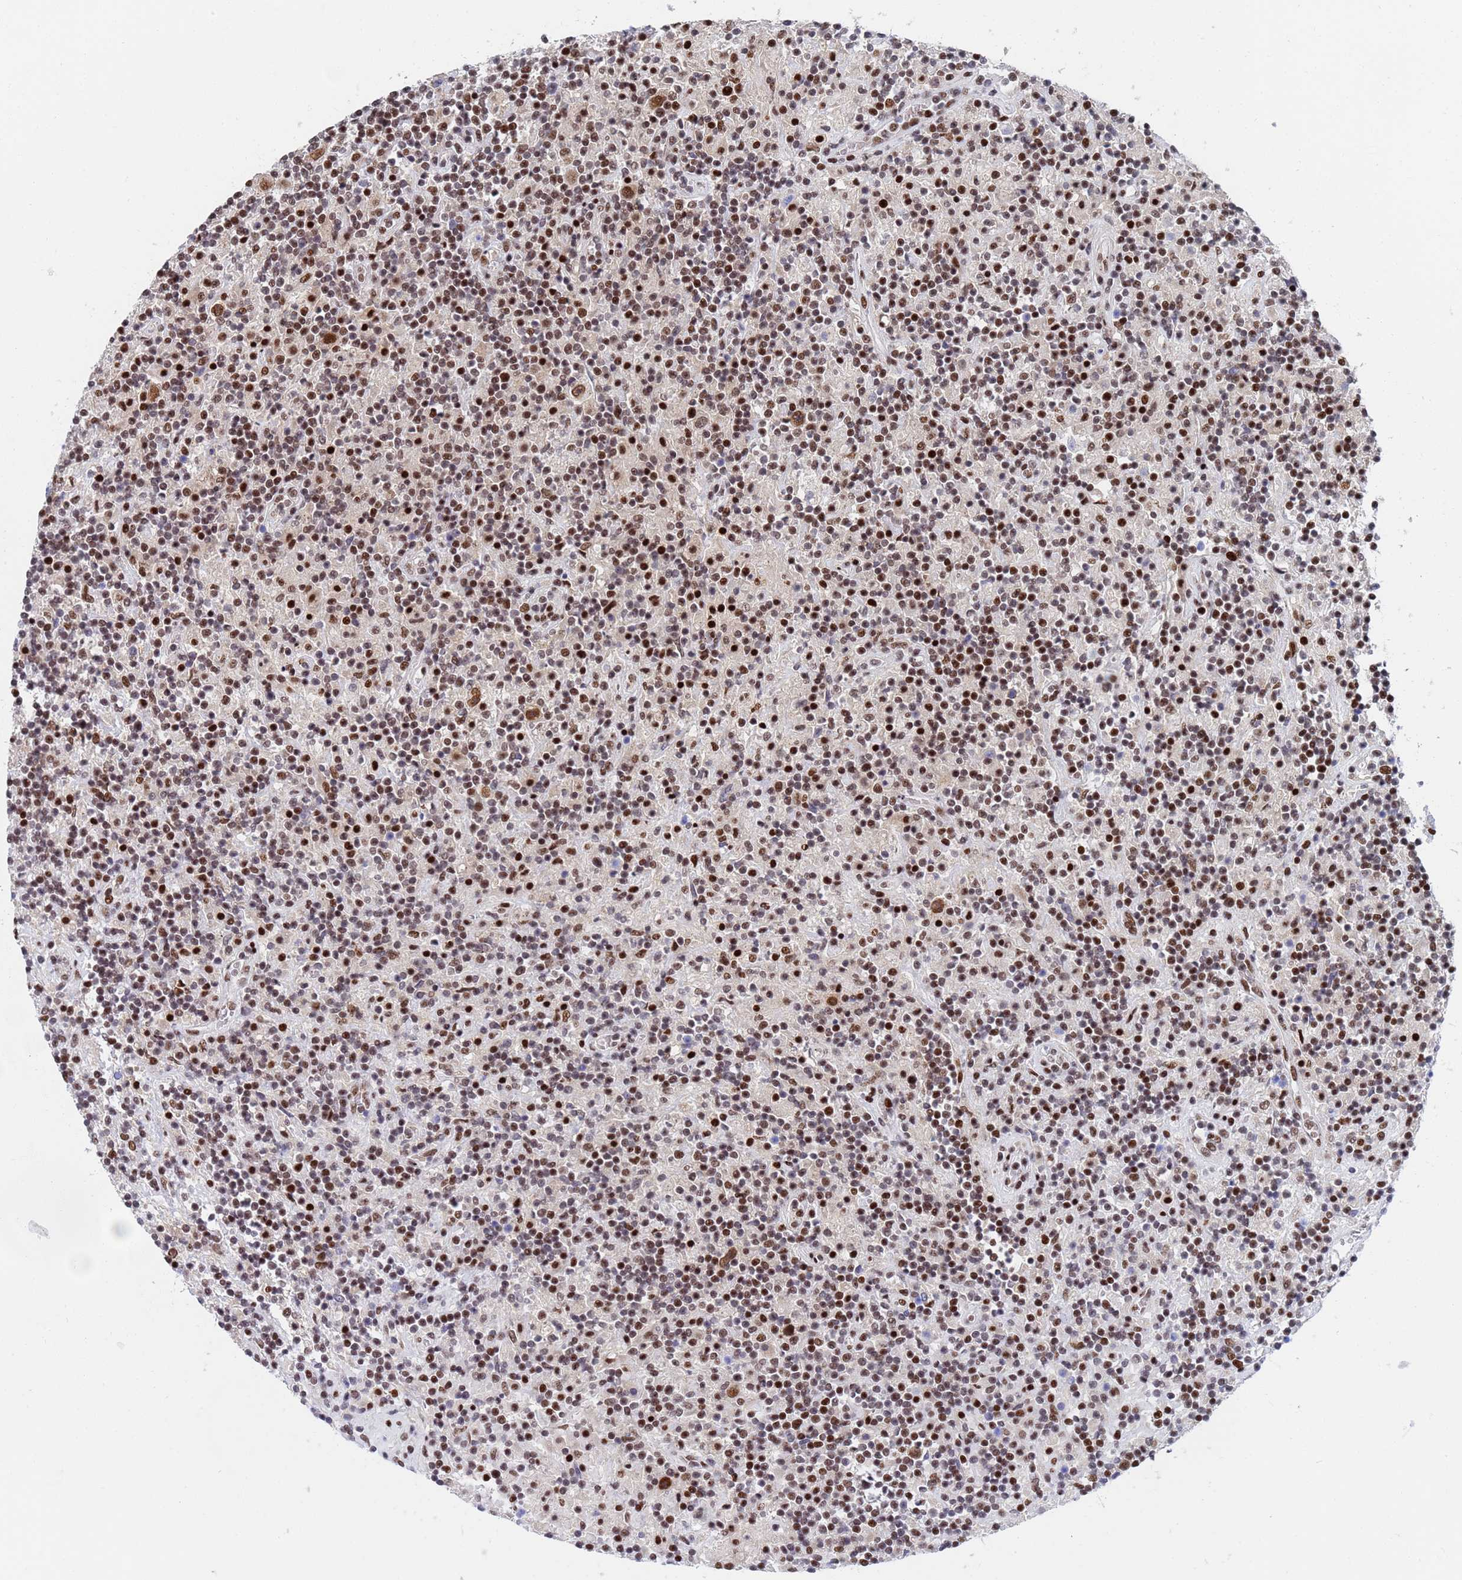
{"staining": {"intensity": "moderate", "quantity": ">75%", "location": "nuclear"}, "tissue": "lymphoma", "cell_type": "Tumor cells", "image_type": "cancer", "snomed": [{"axis": "morphology", "description": "Hodgkin's disease, NOS"}, {"axis": "topography", "description": "Lymph node"}], "caption": "Moderate nuclear protein positivity is seen in about >75% of tumor cells in lymphoma.", "gene": "AP5Z1", "patient": {"sex": "male", "age": 70}}